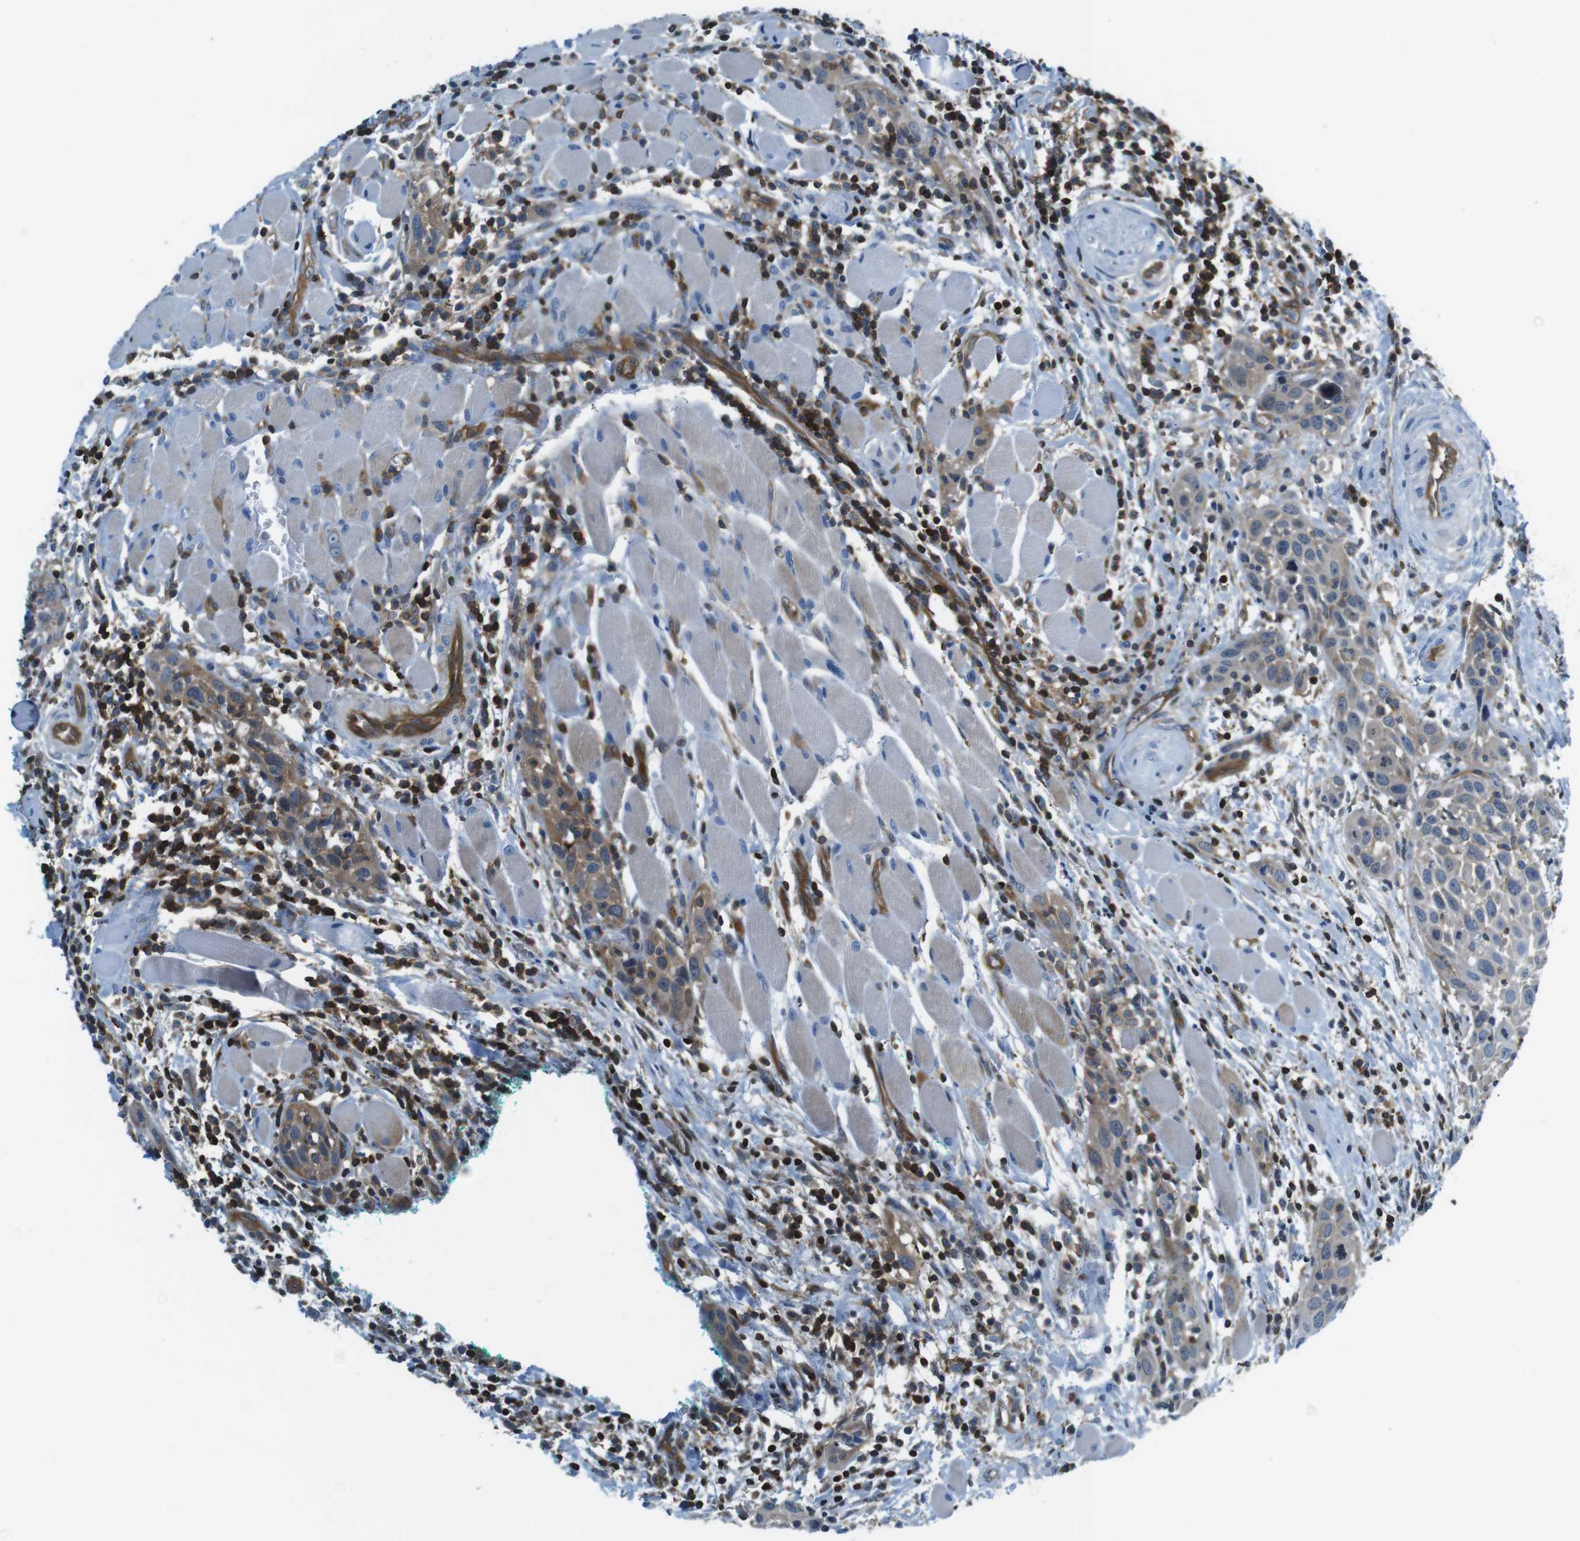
{"staining": {"intensity": "weak", "quantity": ">75%", "location": "cytoplasmic/membranous"}, "tissue": "head and neck cancer", "cell_type": "Tumor cells", "image_type": "cancer", "snomed": [{"axis": "morphology", "description": "Squamous cell carcinoma, NOS"}, {"axis": "topography", "description": "Oral tissue"}, {"axis": "topography", "description": "Head-Neck"}], "caption": "This is an image of IHC staining of head and neck cancer (squamous cell carcinoma), which shows weak positivity in the cytoplasmic/membranous of tumor cells.", "gene": "TES", "patient": {"sex": "female", "age": 50}}